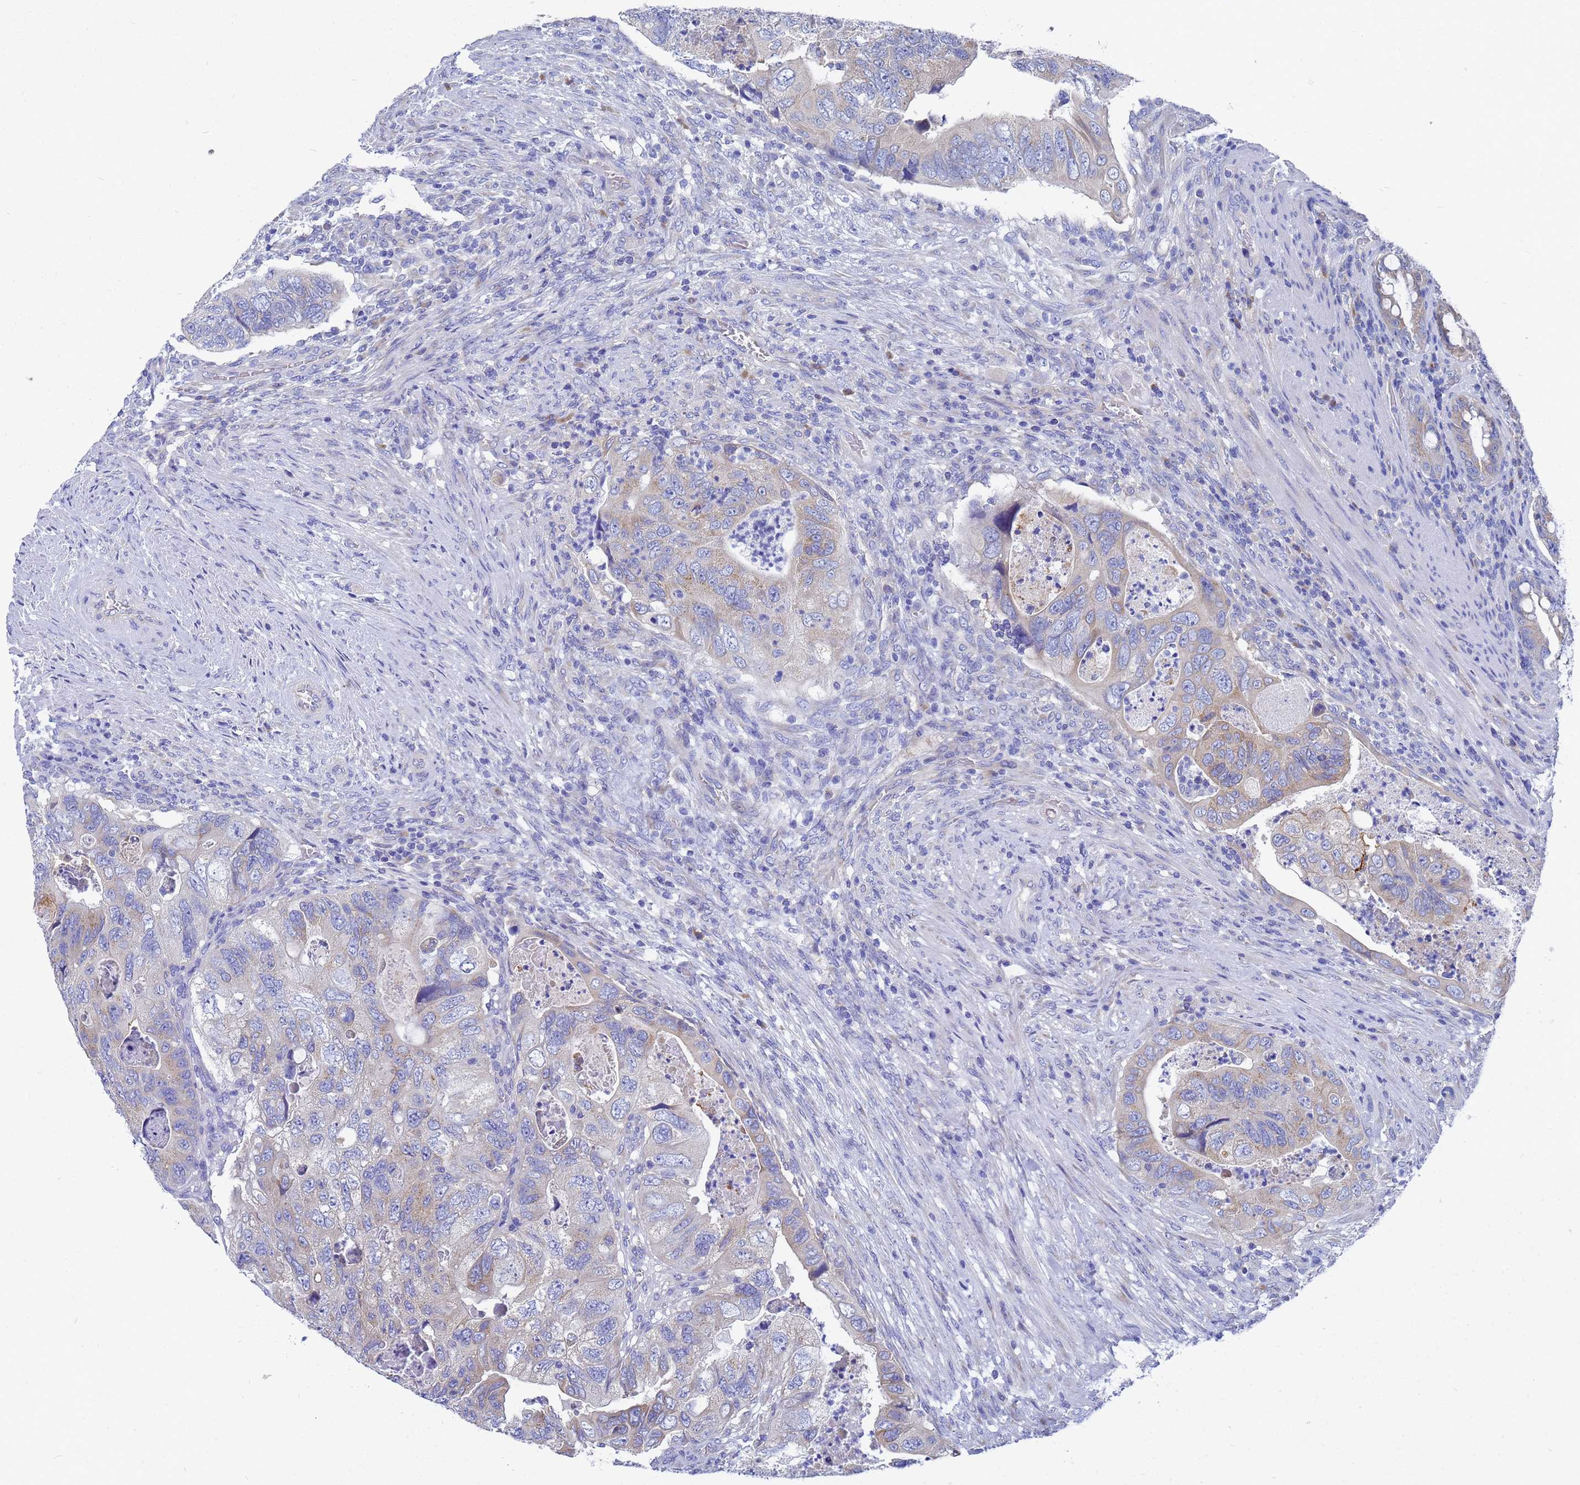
{"staining": {"intensity": "weak", "quantity": "25%-75%", "location": "cytoplasmic/membranous"}, "tissue": "colorectal cancer", "cell_type": "Tumor cells", "image_type": "cancer", "snomed": [{"axis": "morphology", "description": "Adenocarcinoma, NOS"}, {"axis": "topography", "description": "Rectum"}], "caption": "Brown immunohistochemical staining in colorectal cancer (adenocarcinoma) demonstrates weak cytoplasmic/membranous staining in approximately 25%-75% of tumor cells. The staining was performed using DAB to visualize the protein expression in brown, while the nuclei were stained in blue with hematoxylin (Magnification: 20x).", "gene": "TM4SF4", "patient": {"sex": "male", "age": 63}}